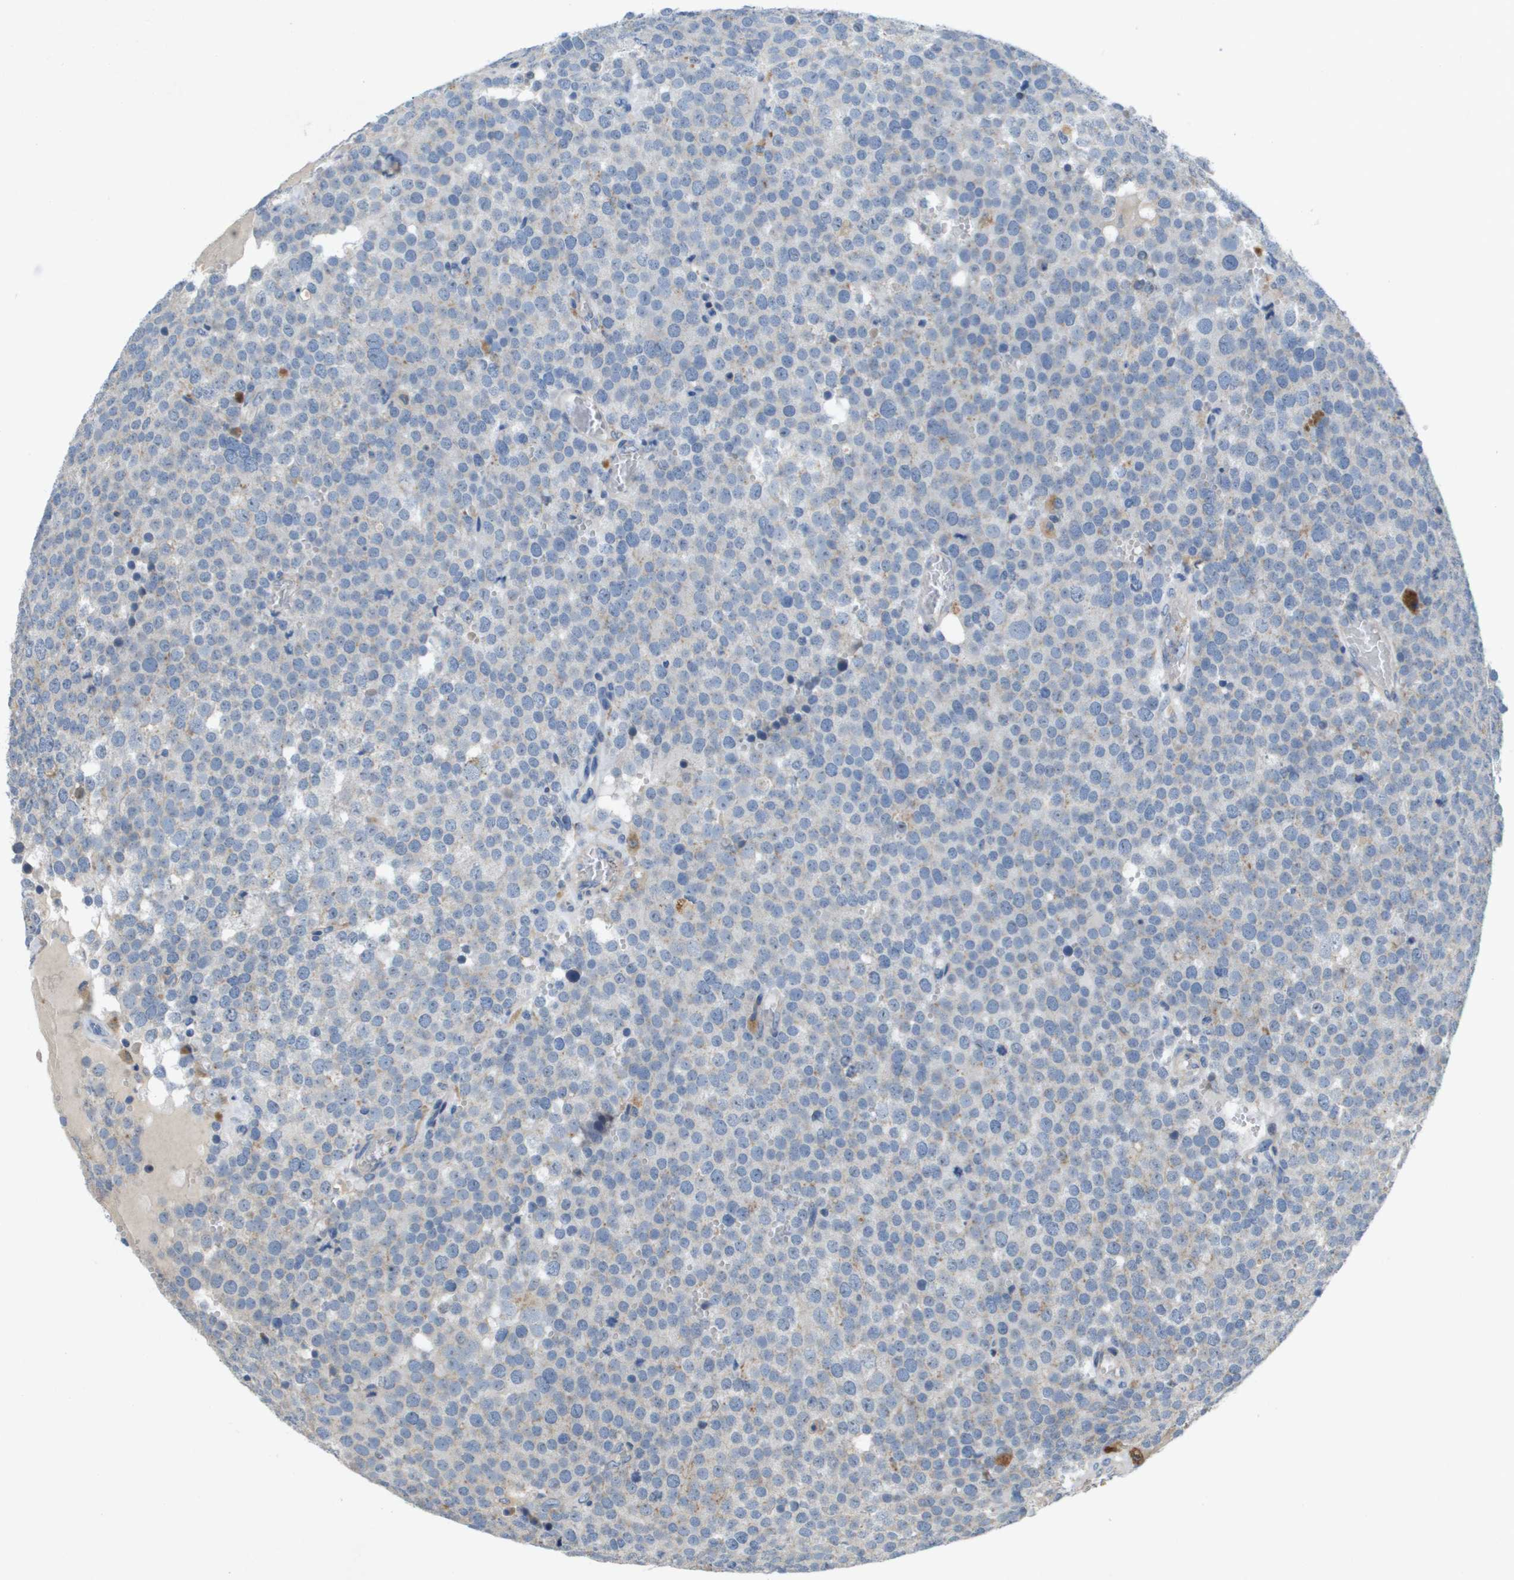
{"staining": {"intensity": "negative", "quantity": "none", "location": "none"}, "tissue": "testis cancer", "cell_type": "Tumor cells", "image_type": "cancer", "snomed": [{"axis": "morphology", "description": "Normal tissue, NOS"}, {"axis": "morphology", "description": "Seminoma, NOS"}, {"axis": "topography", "description": "Testis"}], "caption": "Photomicrograph shows no protein staining in tumor cells of seminoma (testis) tissue.", "gene": "B3GNT5", "patient": {"sex": "male", "age": 71}}